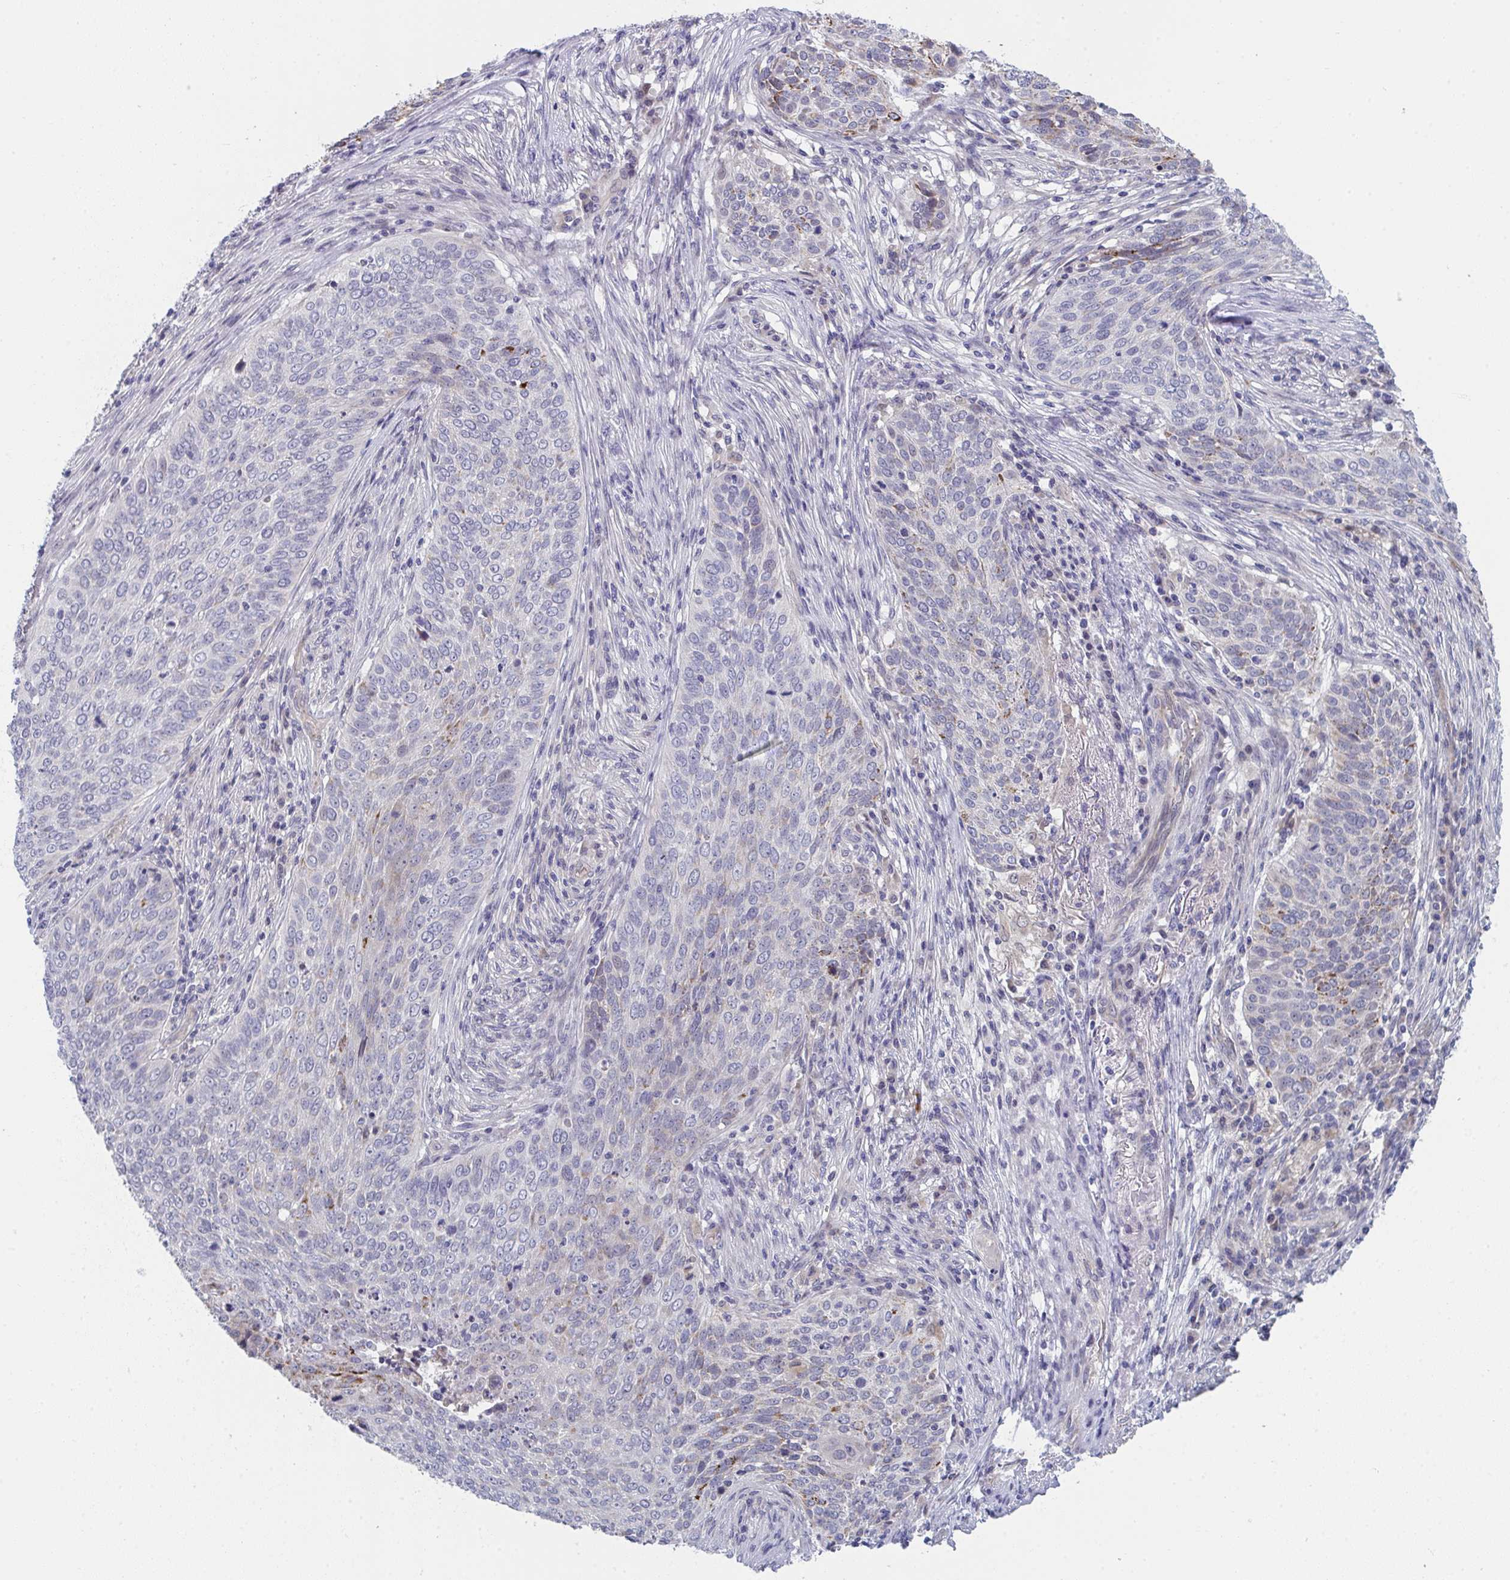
{"staining": {"intensity": "strong", "quantity": "25%-75%", "location": "cytoplasmic/membranous"}, "tissue": "lung cancer", "cell_type": "Tumor cells", "image_type": "cancer", "snomed": [{"axis": "morphology", "description": "Squamous cell carcinoma, NOS"}, {"axis": "topography", "description": "Lung"}], "caption": "Lung cancer (squamous cell carcinoma) was stained to show a protein in brown. There is high levels of strong cytoplasmic/membranous positivity in about 25%-75% of tumor cells.", "gene": "VWDE", "patient": {"sex": "male", "age": 63}}